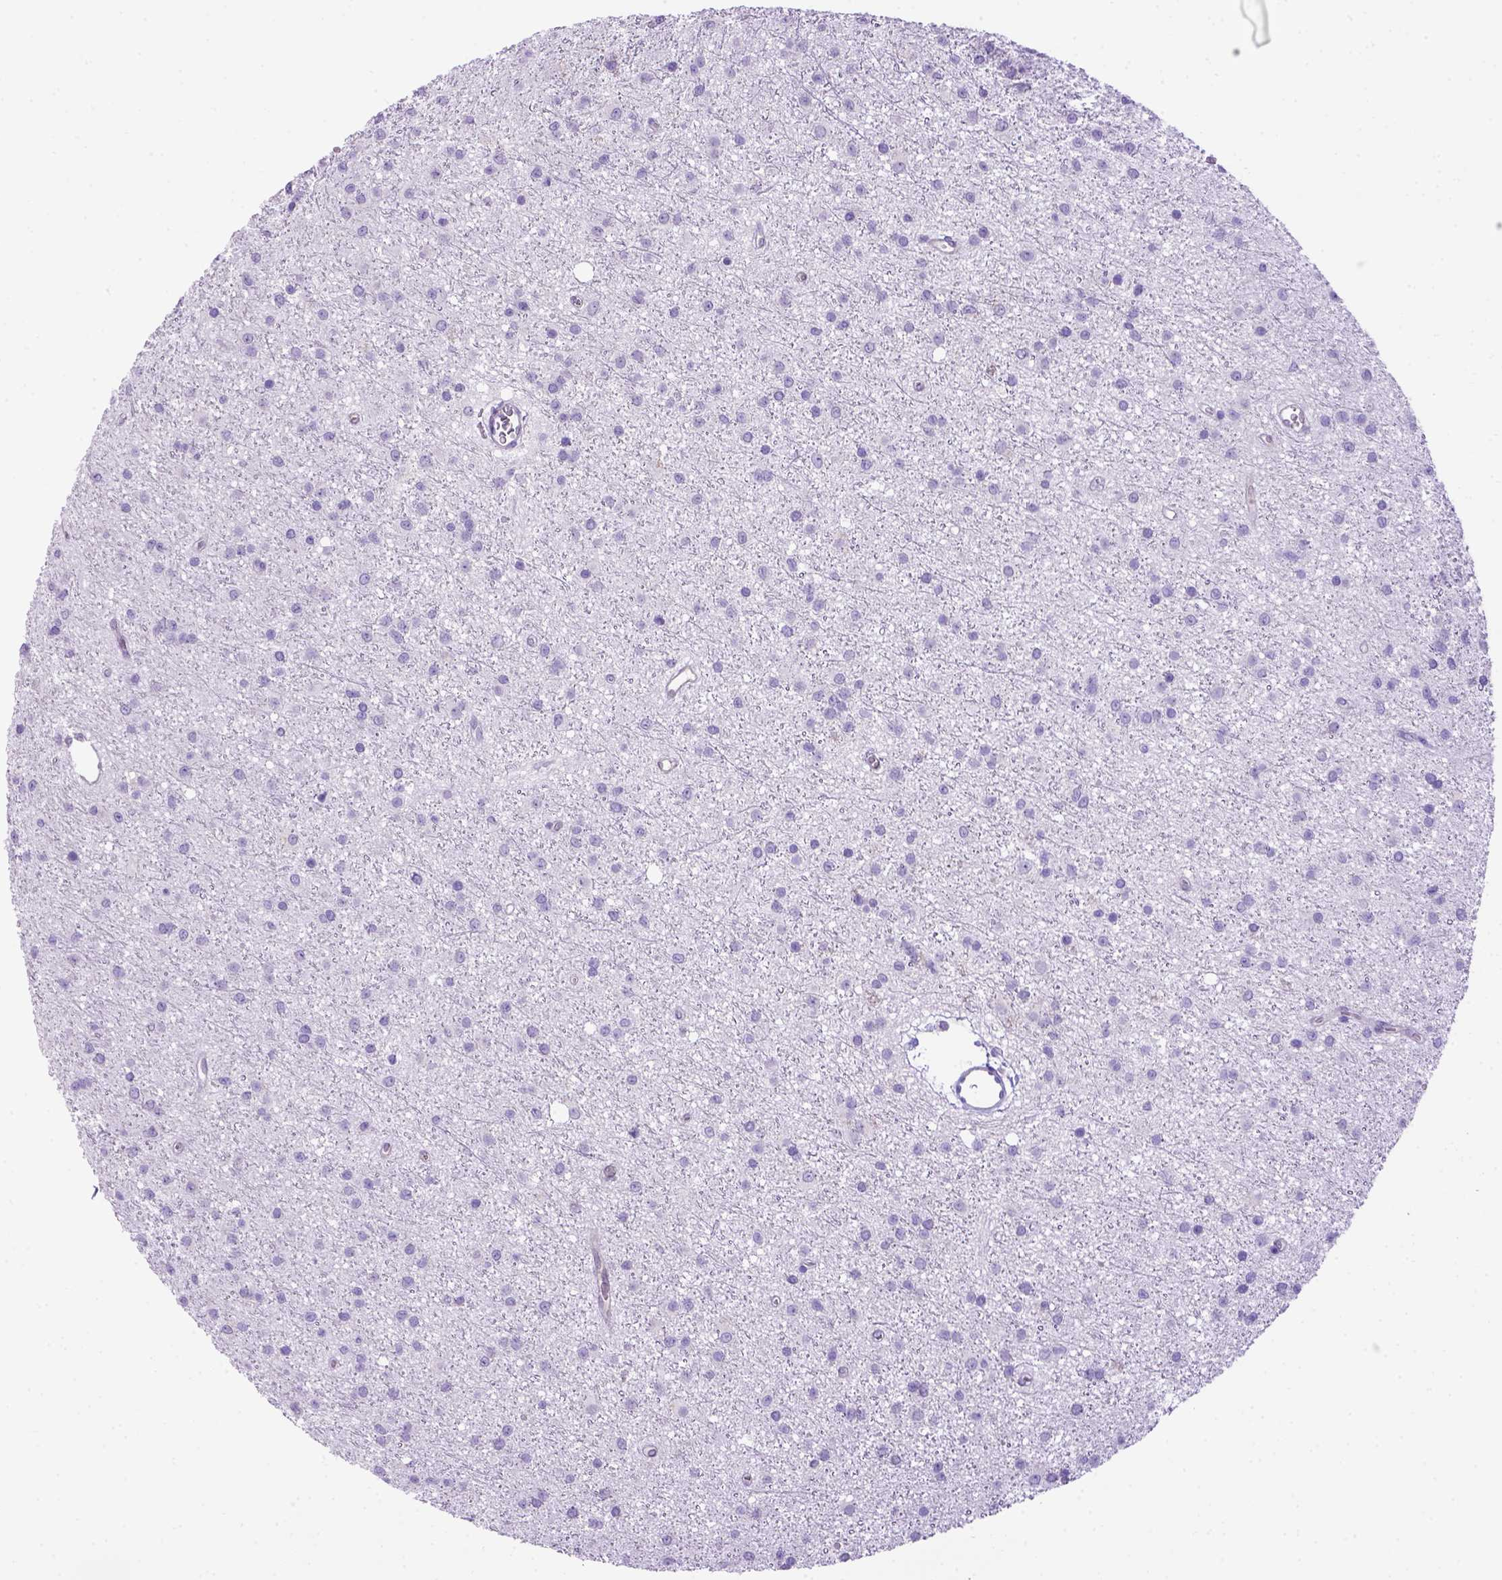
{"staining": {"intensity": "negative", "quantity": "none", "location": "none"}, "tissue": "glioma", "cell_type": "Tumor cells", "image_type": "cancer", "snomed": [{"axis": "morphology", "description": "Glioma, malignant, Low grade"}, {"axis": "topography", "description": "Brain"}], "caption": "Photomicrograph shows no protein positivity in tumor cells of glioma tissue. (Brightfield microscopy of DAB immunohistochemistry at high magnification).", "gene": "PTGES", "patient": {"sex": "male", "age": 27}}